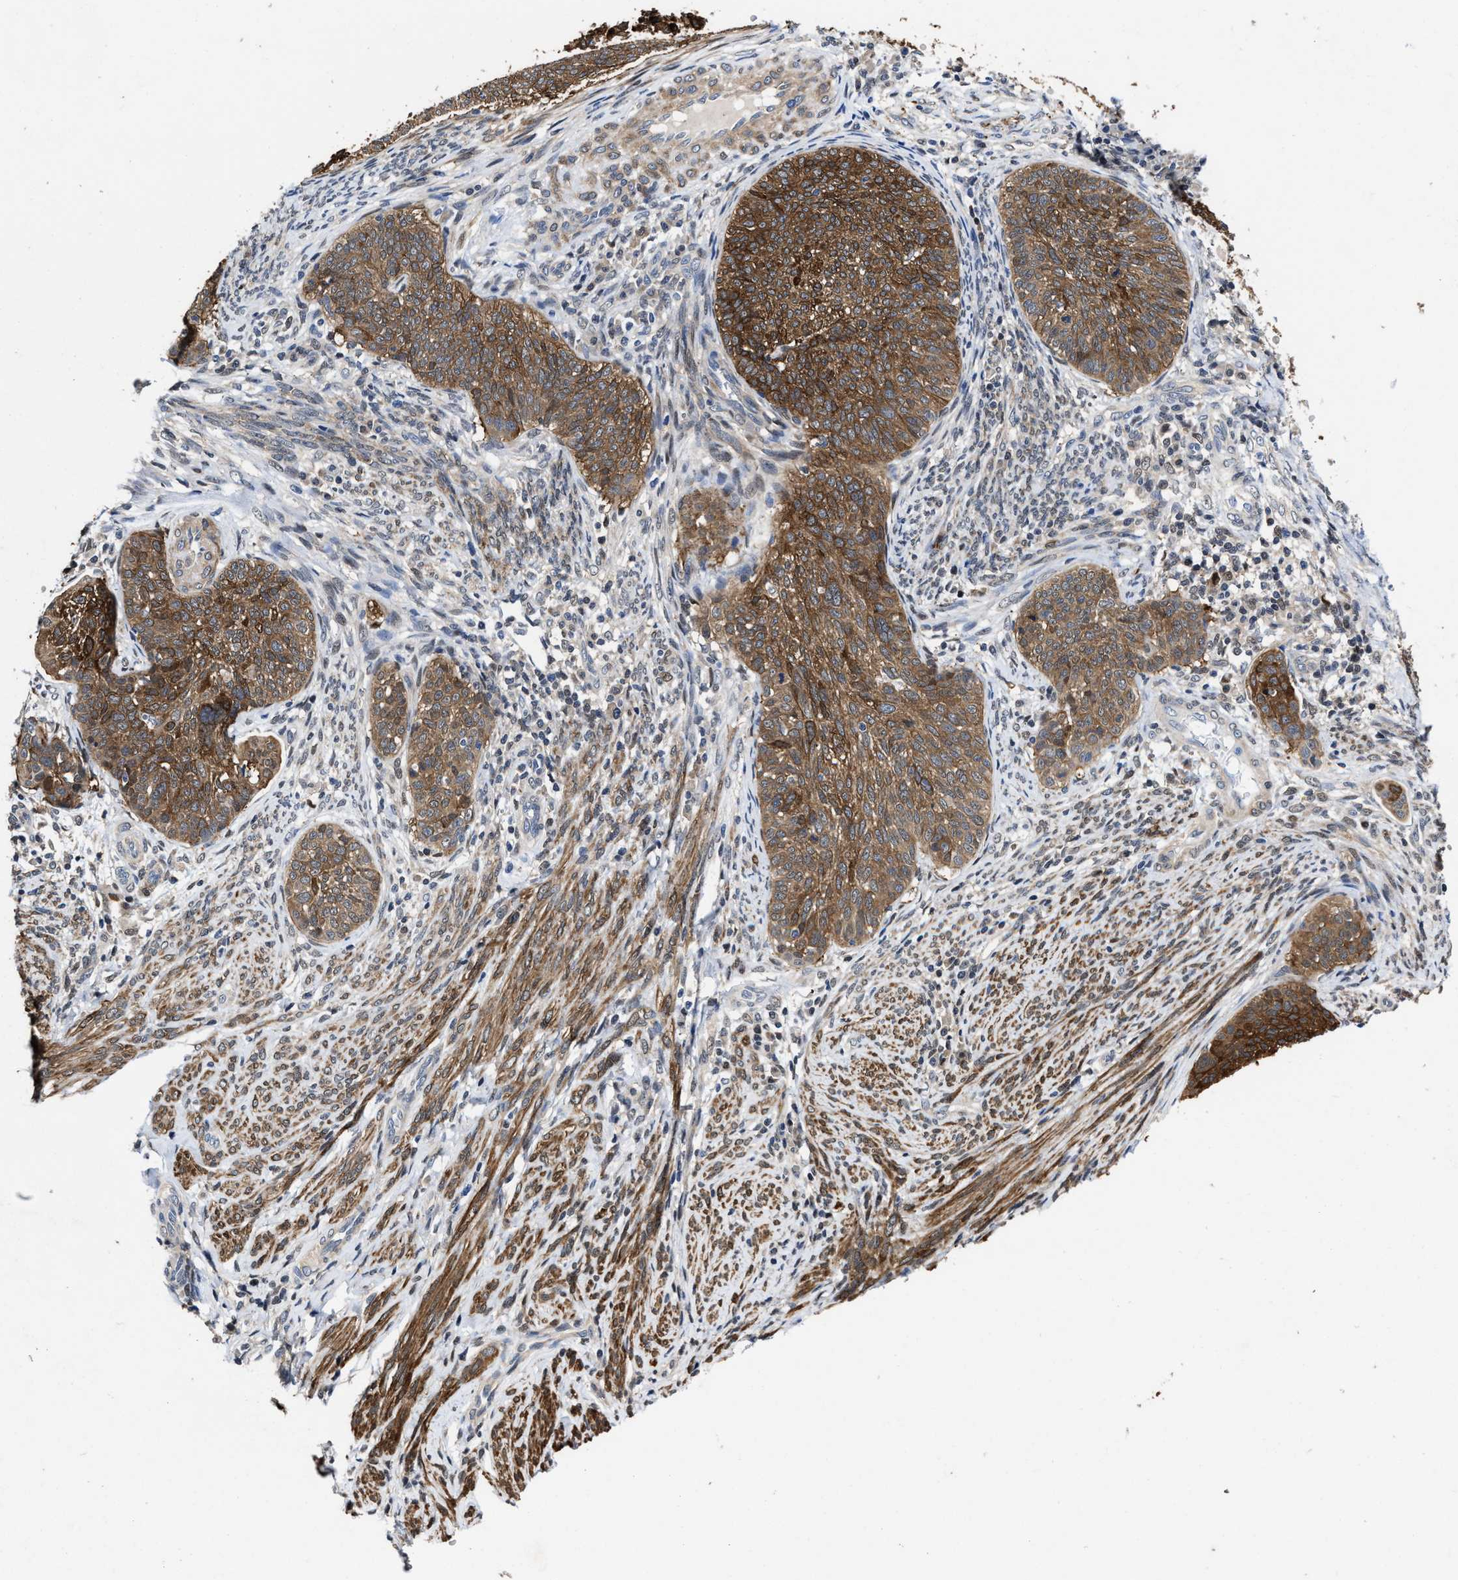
{"staining": {"intensity": "strong", "quantity": ">75%", "location": "cytoplasmic/membranous"}, "tissue": "cervical cancer", "cell_type": "Tumor cells", "image_type": "cancer", "snomed": [{"axis": "morphology", "description": "Squamous cell carcinoma, NOS"}, {"axis": "topography", "description": "Cervix"}], "caption": "Protein staining exhibits strong cytoplasmic/membranous expression in about >75% of tumor cells in cervical squamous cell carcinoma.", "gene": "KIF12", "patient": {"sex": "female", "age": 70}}